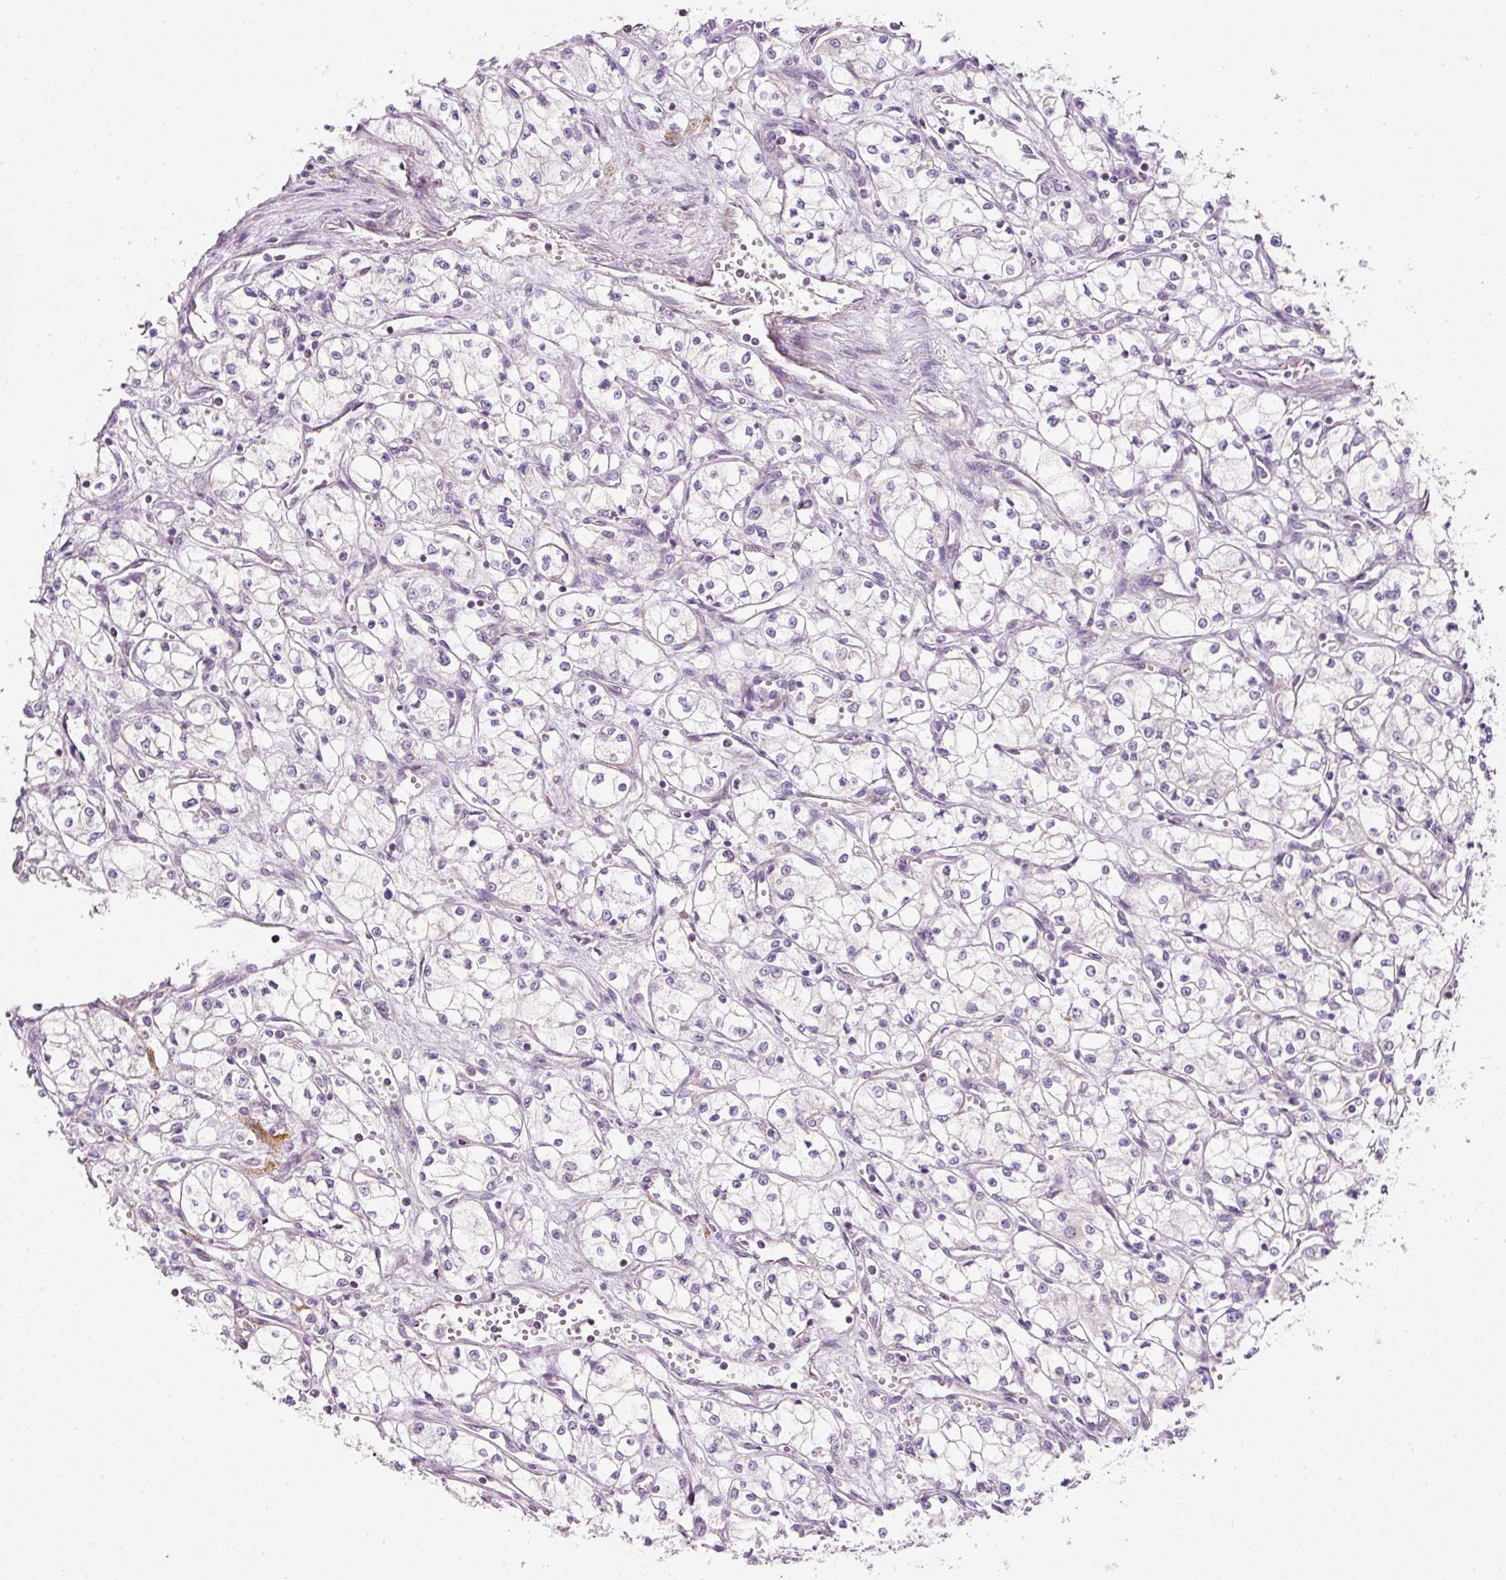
{"staining": {"intensity": "negative", "quantity": "none", "location": "none"}, "tissue": "renal cancer", "cell_type": "Tumor cells", "image_type": "cancer", "snomed": [{"axis": "morphology", "description": "Normal tissue, NOS"}, {"axis": "morphology", "description": "Adenocarcinoma, NOS"}, {"axis": "topography", "description": "Kidney"}], "caption": "Tumor cells show no significant protein staining in adenocarcinoma (renal). (DAB (3,3'-diaminobenzidine) immunohistochemistry, high magnification).", "gene": "NDUFA1", "patient": {"sex": "male", "age": 59}}